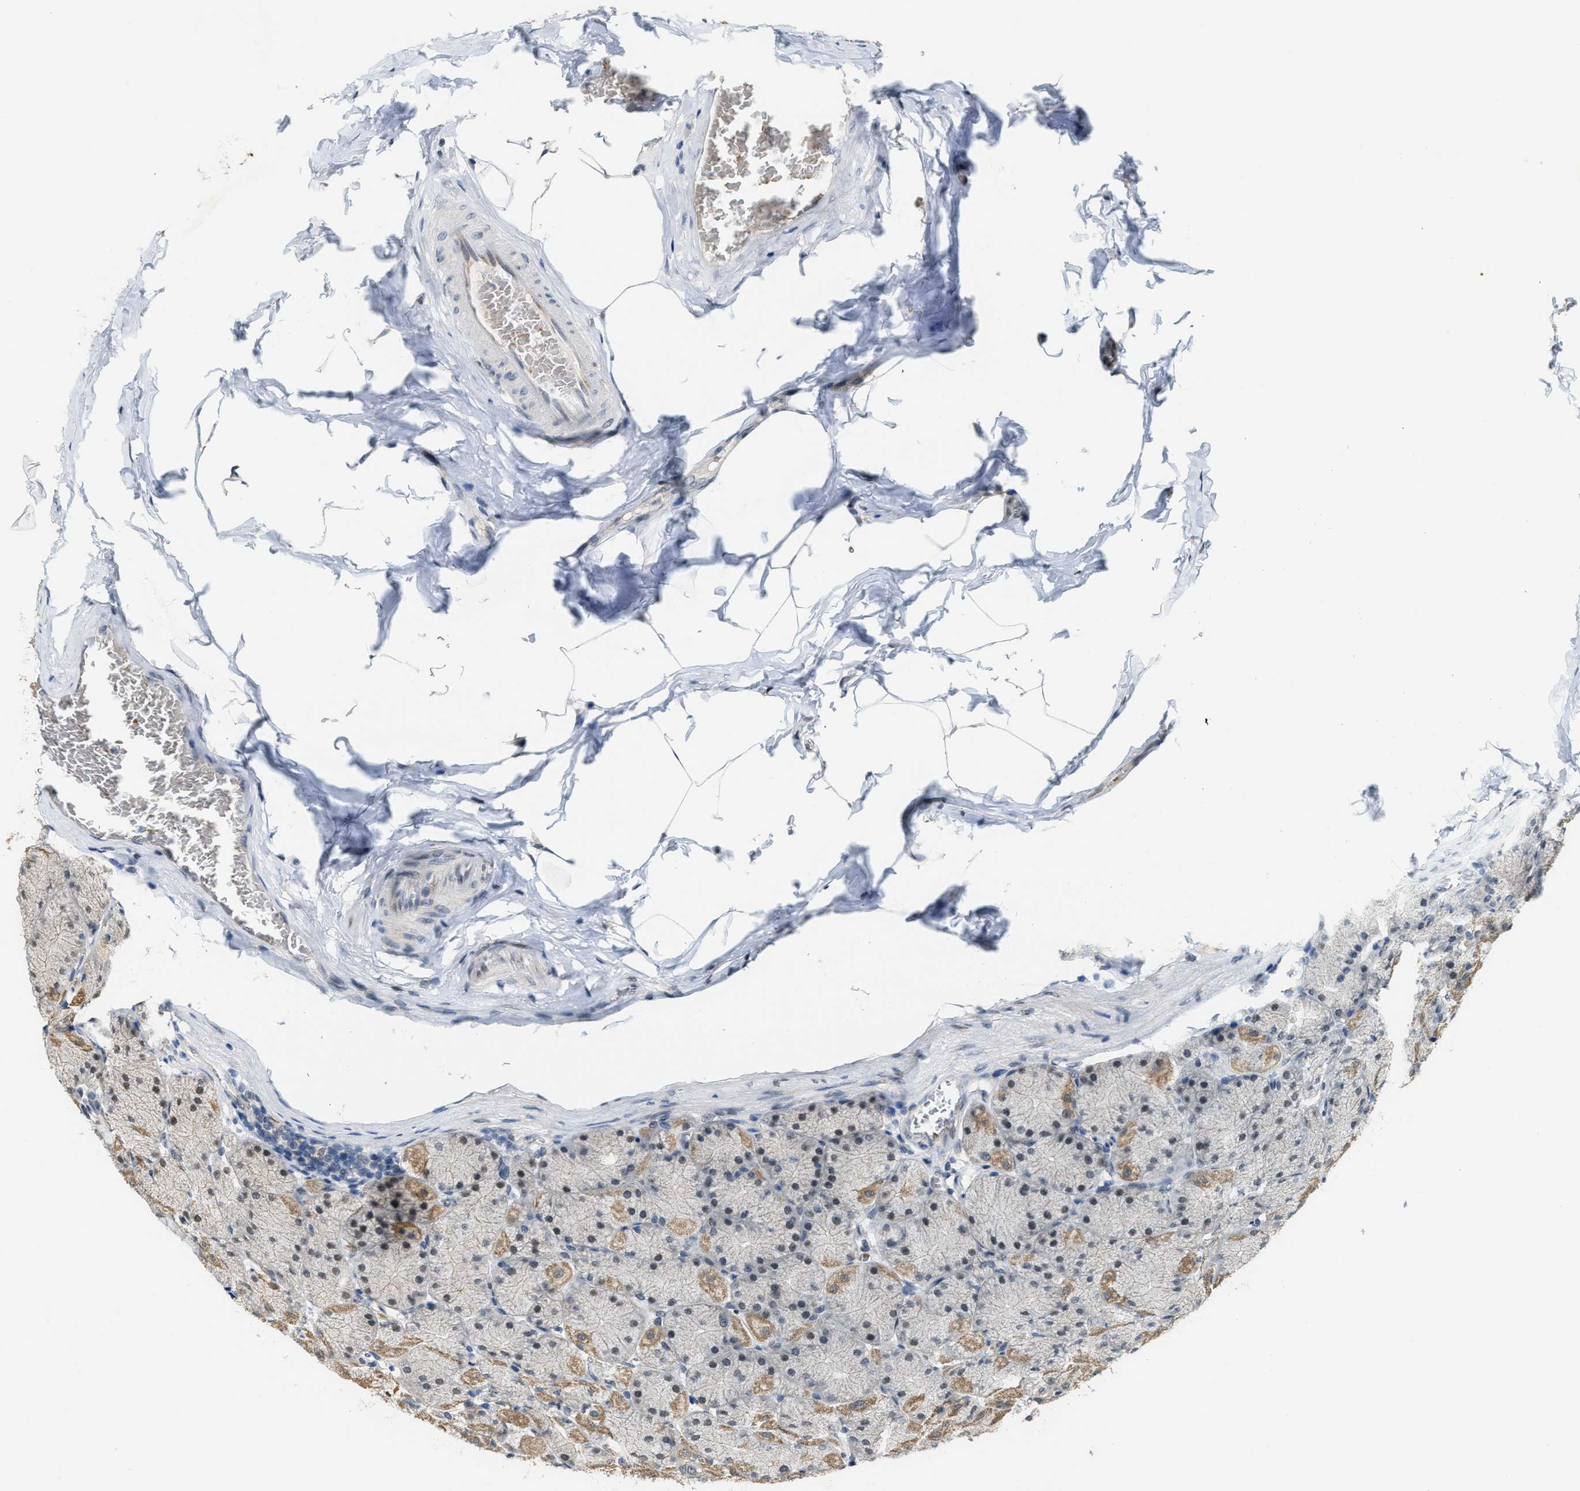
{"staining": {"intensity": "moderate", "quantity": "25%-75%", "location": "cytoplasmic/membranous,nuclear"}, "tissue": "stomach", "cell_type": "Glandular cells", "image_type": "normal", "snomed": [{"axis": "morphology", "description": "Normal tissue, NOS"}, {"axis": "topography", "description": "Stomach, upper"}], "caption": "Immunohistochemistry of unremarkable human stomach reveals medium levels of moderate cytoplasmic/membranous,nuclear positivity in about 25%-75% of glandular cells. Using DAB (brown) and hematoxylin (blue) stains, captured at high magnification using brightfield microscopy.", "gene": "KIF24", "patient": {"sex": "female", "age": 56}}